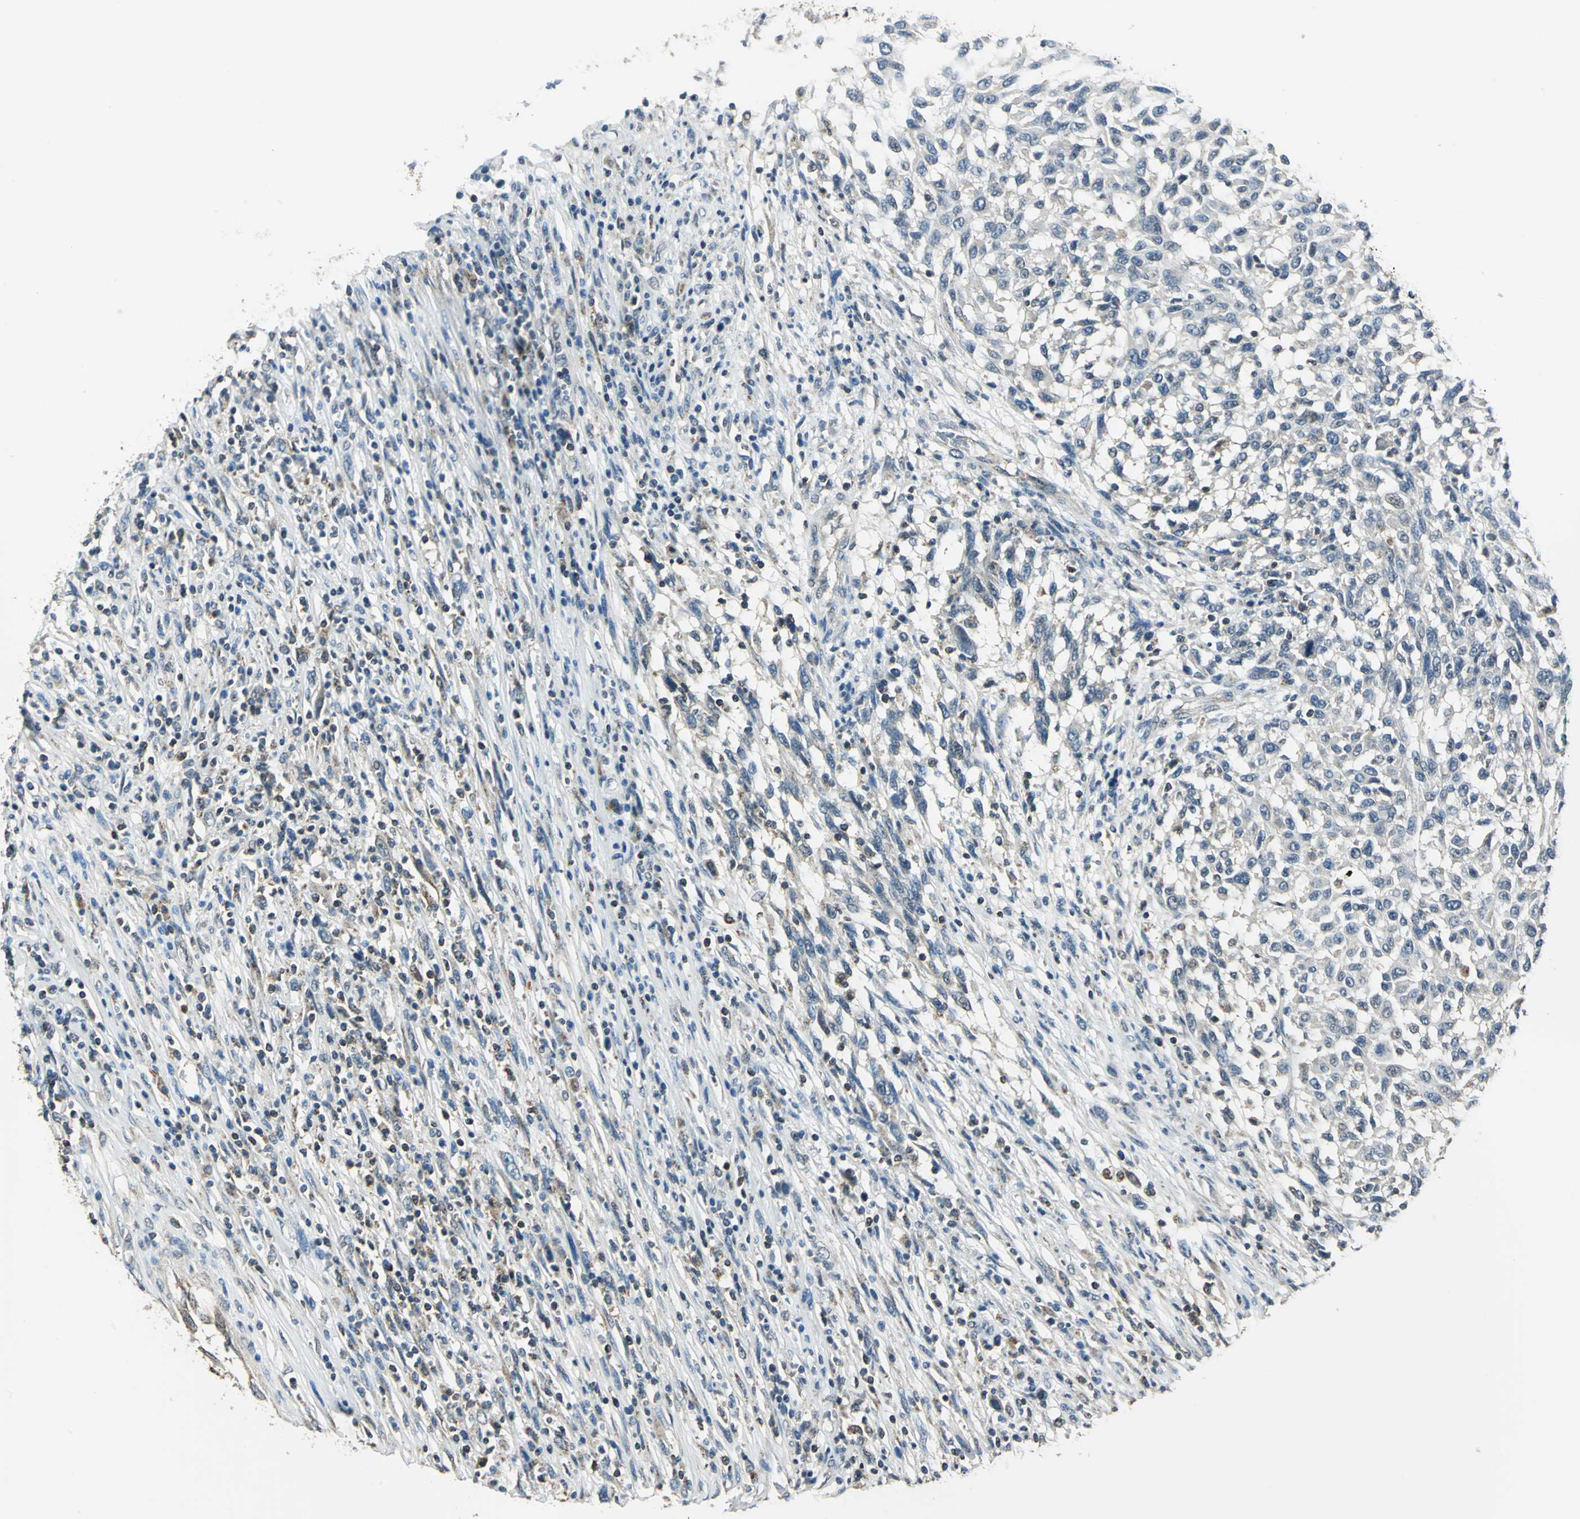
{"staining": {"intensity": "weak", "quantity": "25%-75%", "location": "cytoplasmic/membranous"}, "tissue": "melanoma", "cell_type": "Tumor cells", "image_type": "cancer", "snomed": [{"axis": "morphology", "description": "Malignant melanoma, Metastatic site"}, {"axis": "topography", "description": "Lymph node"}], "caption": "DAB (3,3'-diaminobenzidine) immunohistochemical staining of human melanoma reveals weak cytoplasmic/membranous protein positivity in about 25%-75% of tumor cells.", "gene": "NUDT2", "patient": {"sex": "male", "age": 61}}